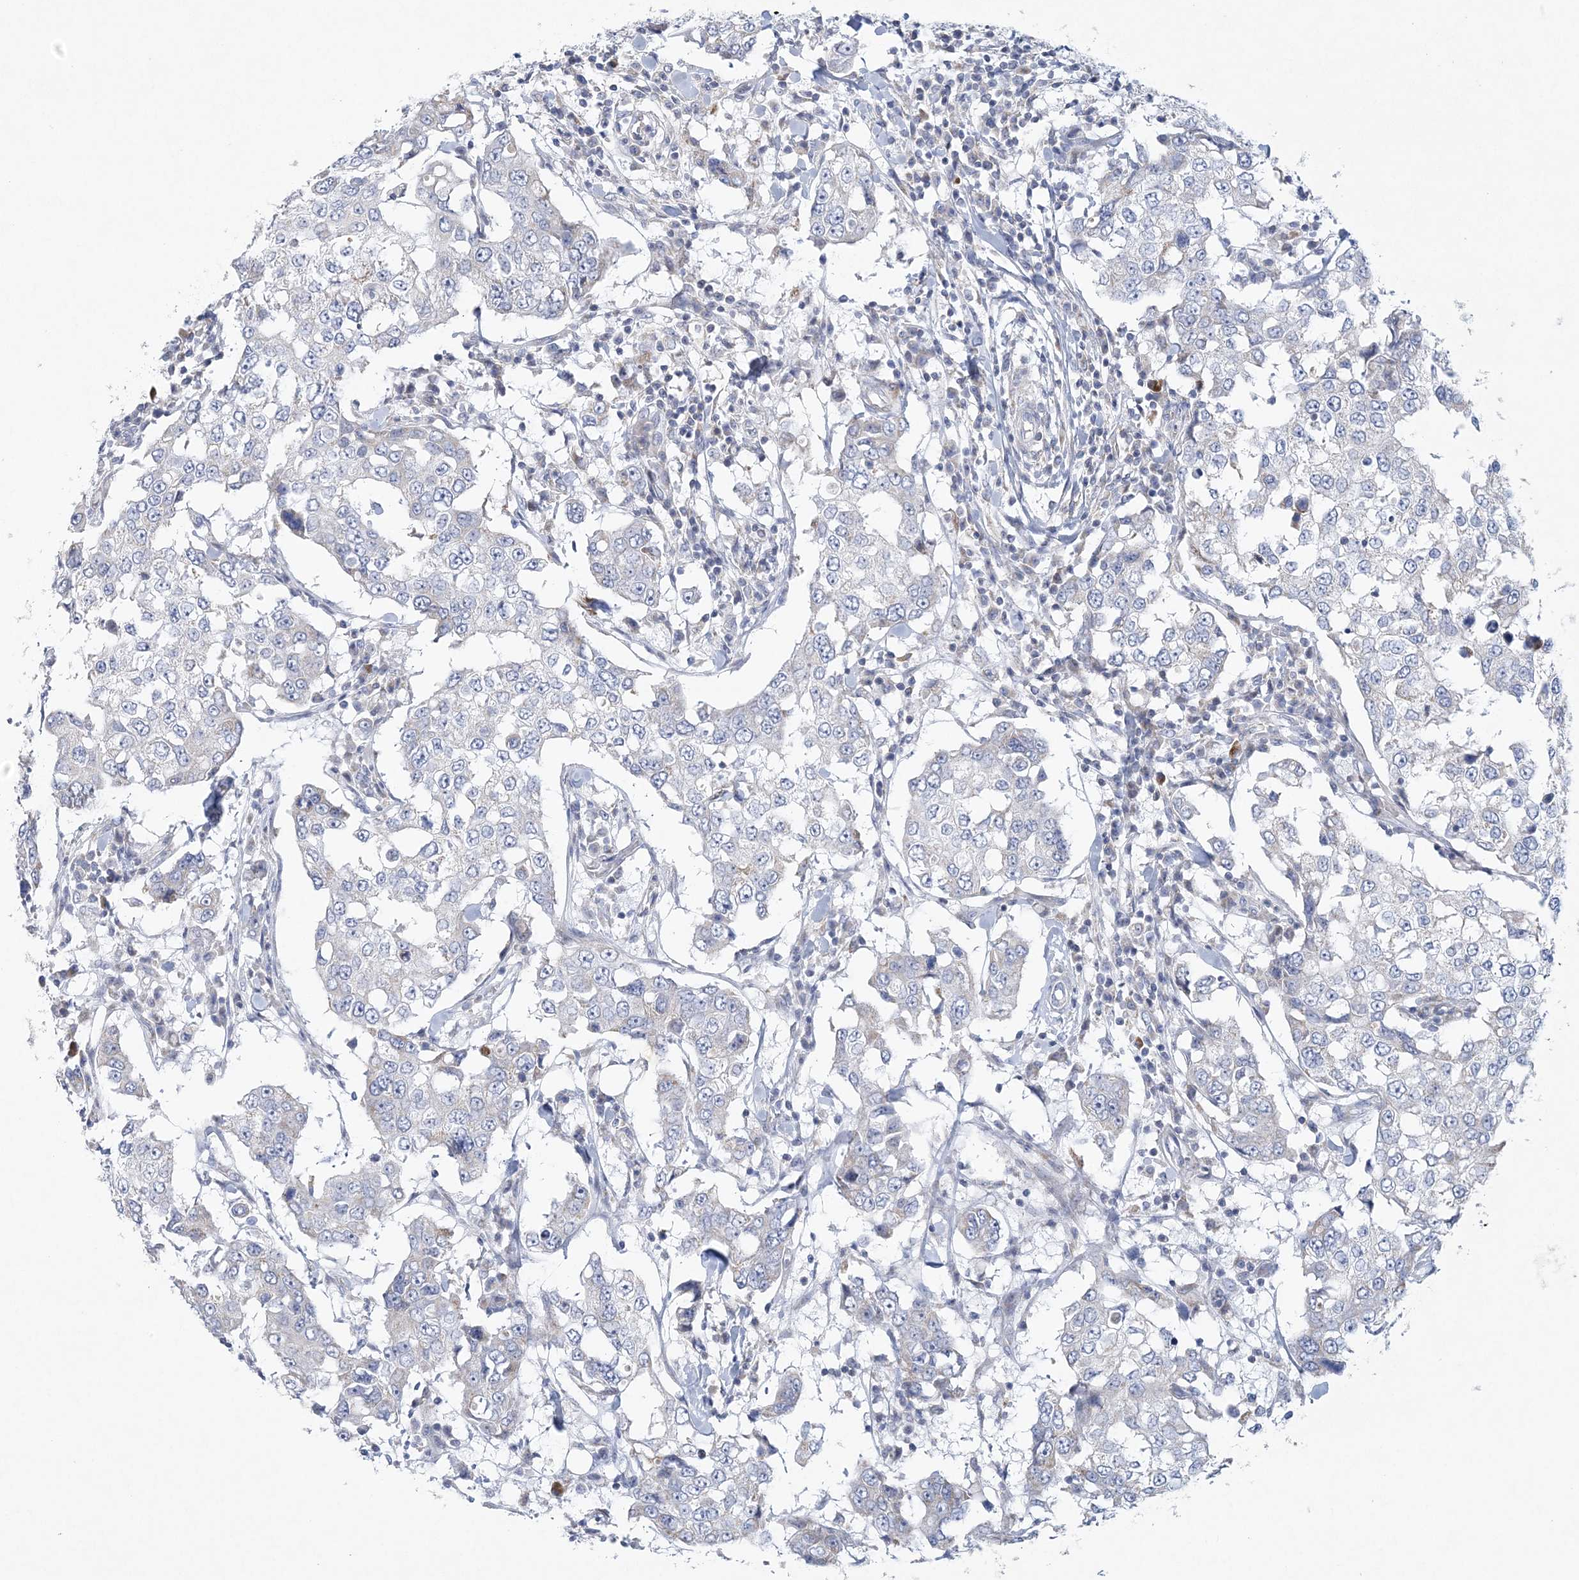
{"staining": {"intensity": "negative", "quantity": "none", "location": "none"}, "tissue": "breast cancer", "cell_type": "Tumor cells", "image_type": "cancer", "snomed": [{"axis": "morphology", "description": "Duct carcinoma"}, {"axis": "topography", "description": "Breast"}], "caption": "Histopathology image shows no protein staining in tumor cells of breast cancer tissue.", "gene": "NIPAL1", "patient": {"sex": "female", "age": 27}}